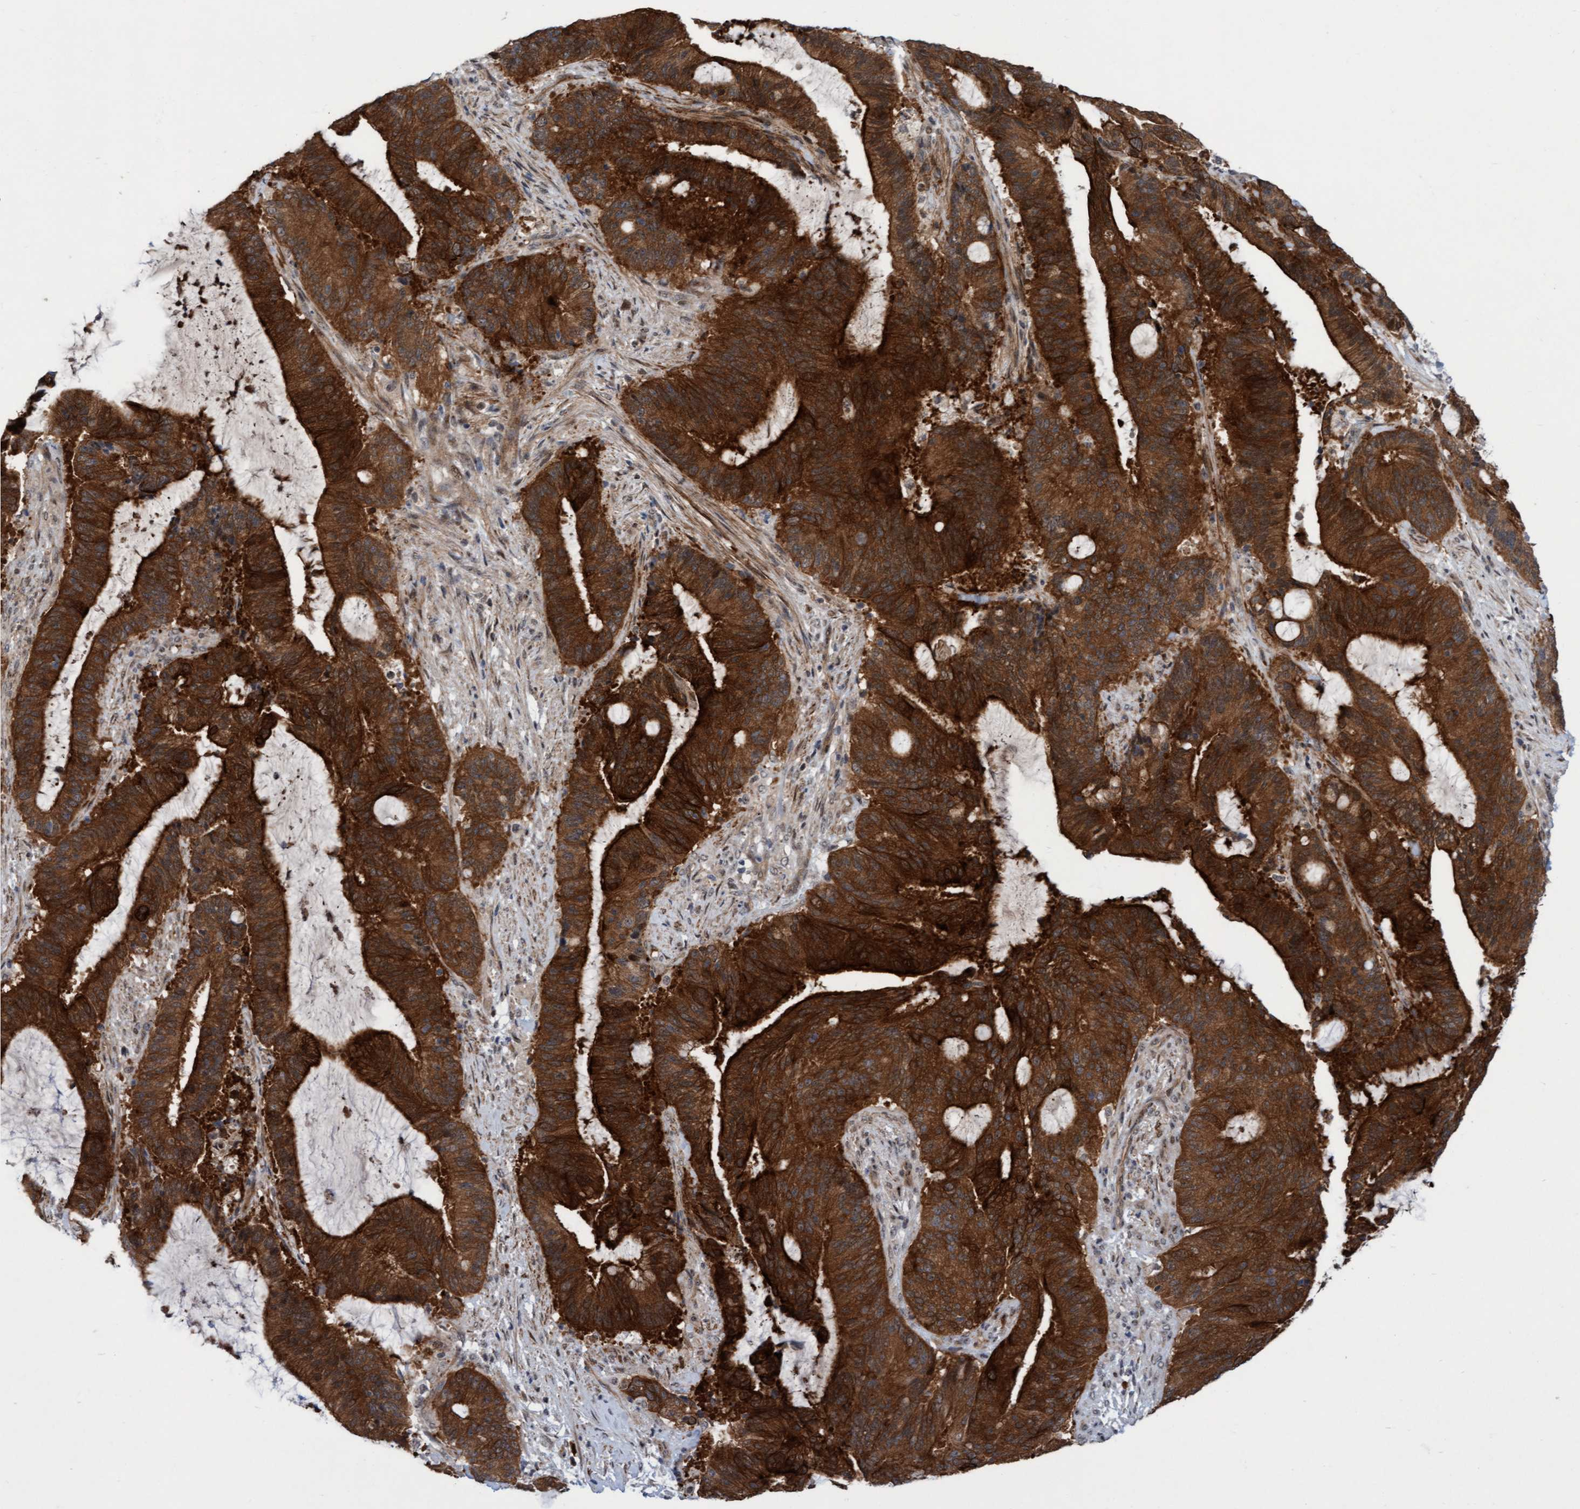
{"staining": {"intensity": "strong", "quantity": ">75%", "location": "cytoplasmic/membranous"}, "tissue": "liver cancer", "cell_type": "Tumor cells", "image_type": "cancer", "snomed": [{"axis": "morphology", "description": "Normal tissue, NOS"}, {"axis": "morphology", "description": "Cholangiocarcinoma"}, {"axis": "topography", "description": "Liver"}, {"axis": "topography", "description": "Peripheral nerve tissue"}], "caption": "Human liver cancer stained with a brown dye reveals strong cytoplasmic/membranous positive staining in about >75% of tumor cells.", "gene": "RAP1GAP2", "patient": {"sex": "female", "age": 73}}